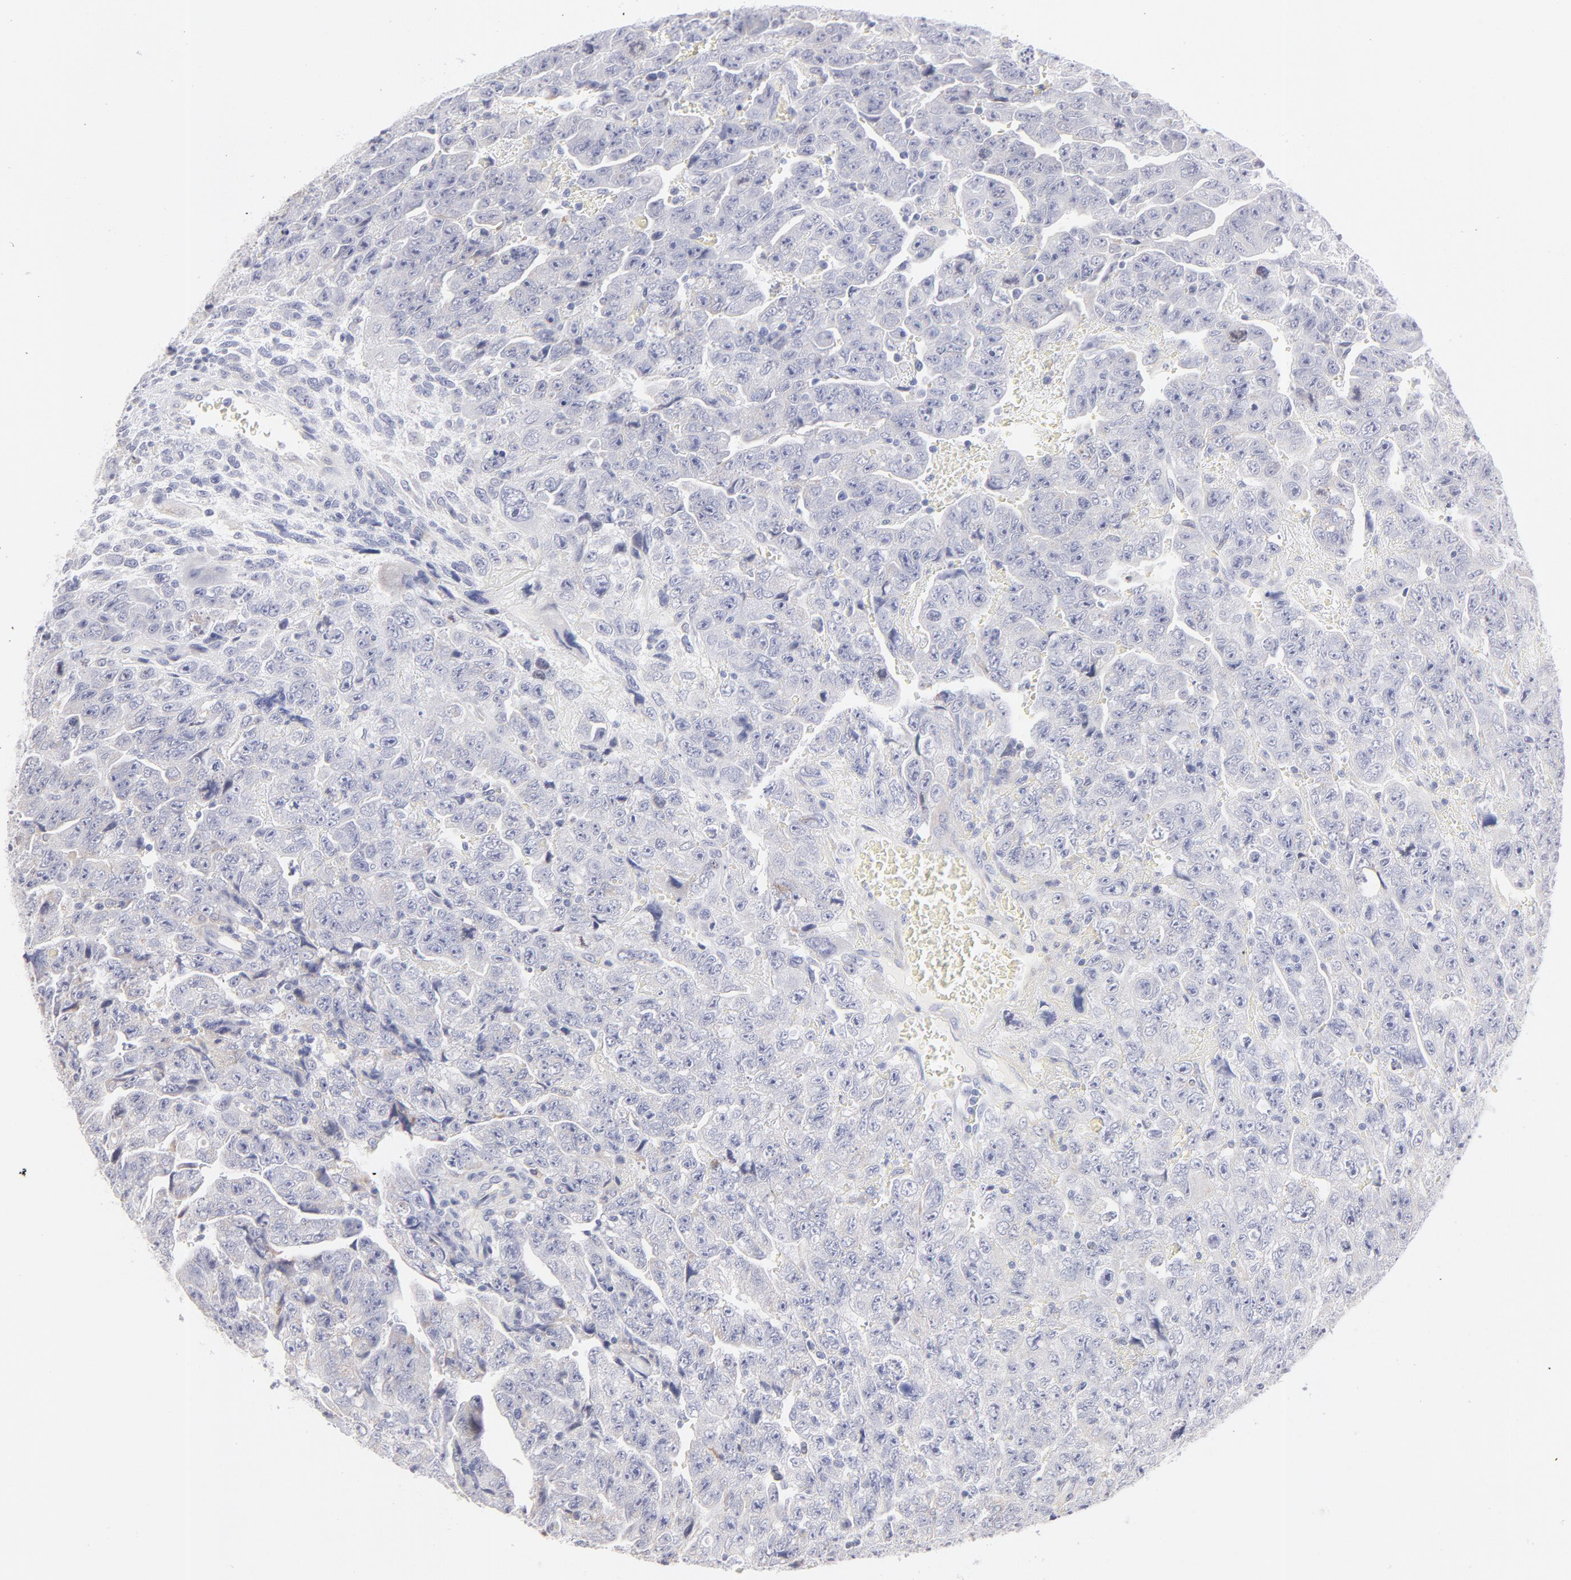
{"staining": {"intensity": "negative", "quantity": "none", "location": "none"}, "tissue": "testis cancer", "cell_type": "Tumor cells", "image_type": "cancer", "snomed": [{"axis": "morphology", "description": "Carcinoma, Embryonal, NOS"}, {"axis": "topography", "description": "Testis"}], "caption": "Tumor cells are negative for brown protein staining in testis cancer.", "gene": "TST", "patient": {"sex": "male", "age": 28}}